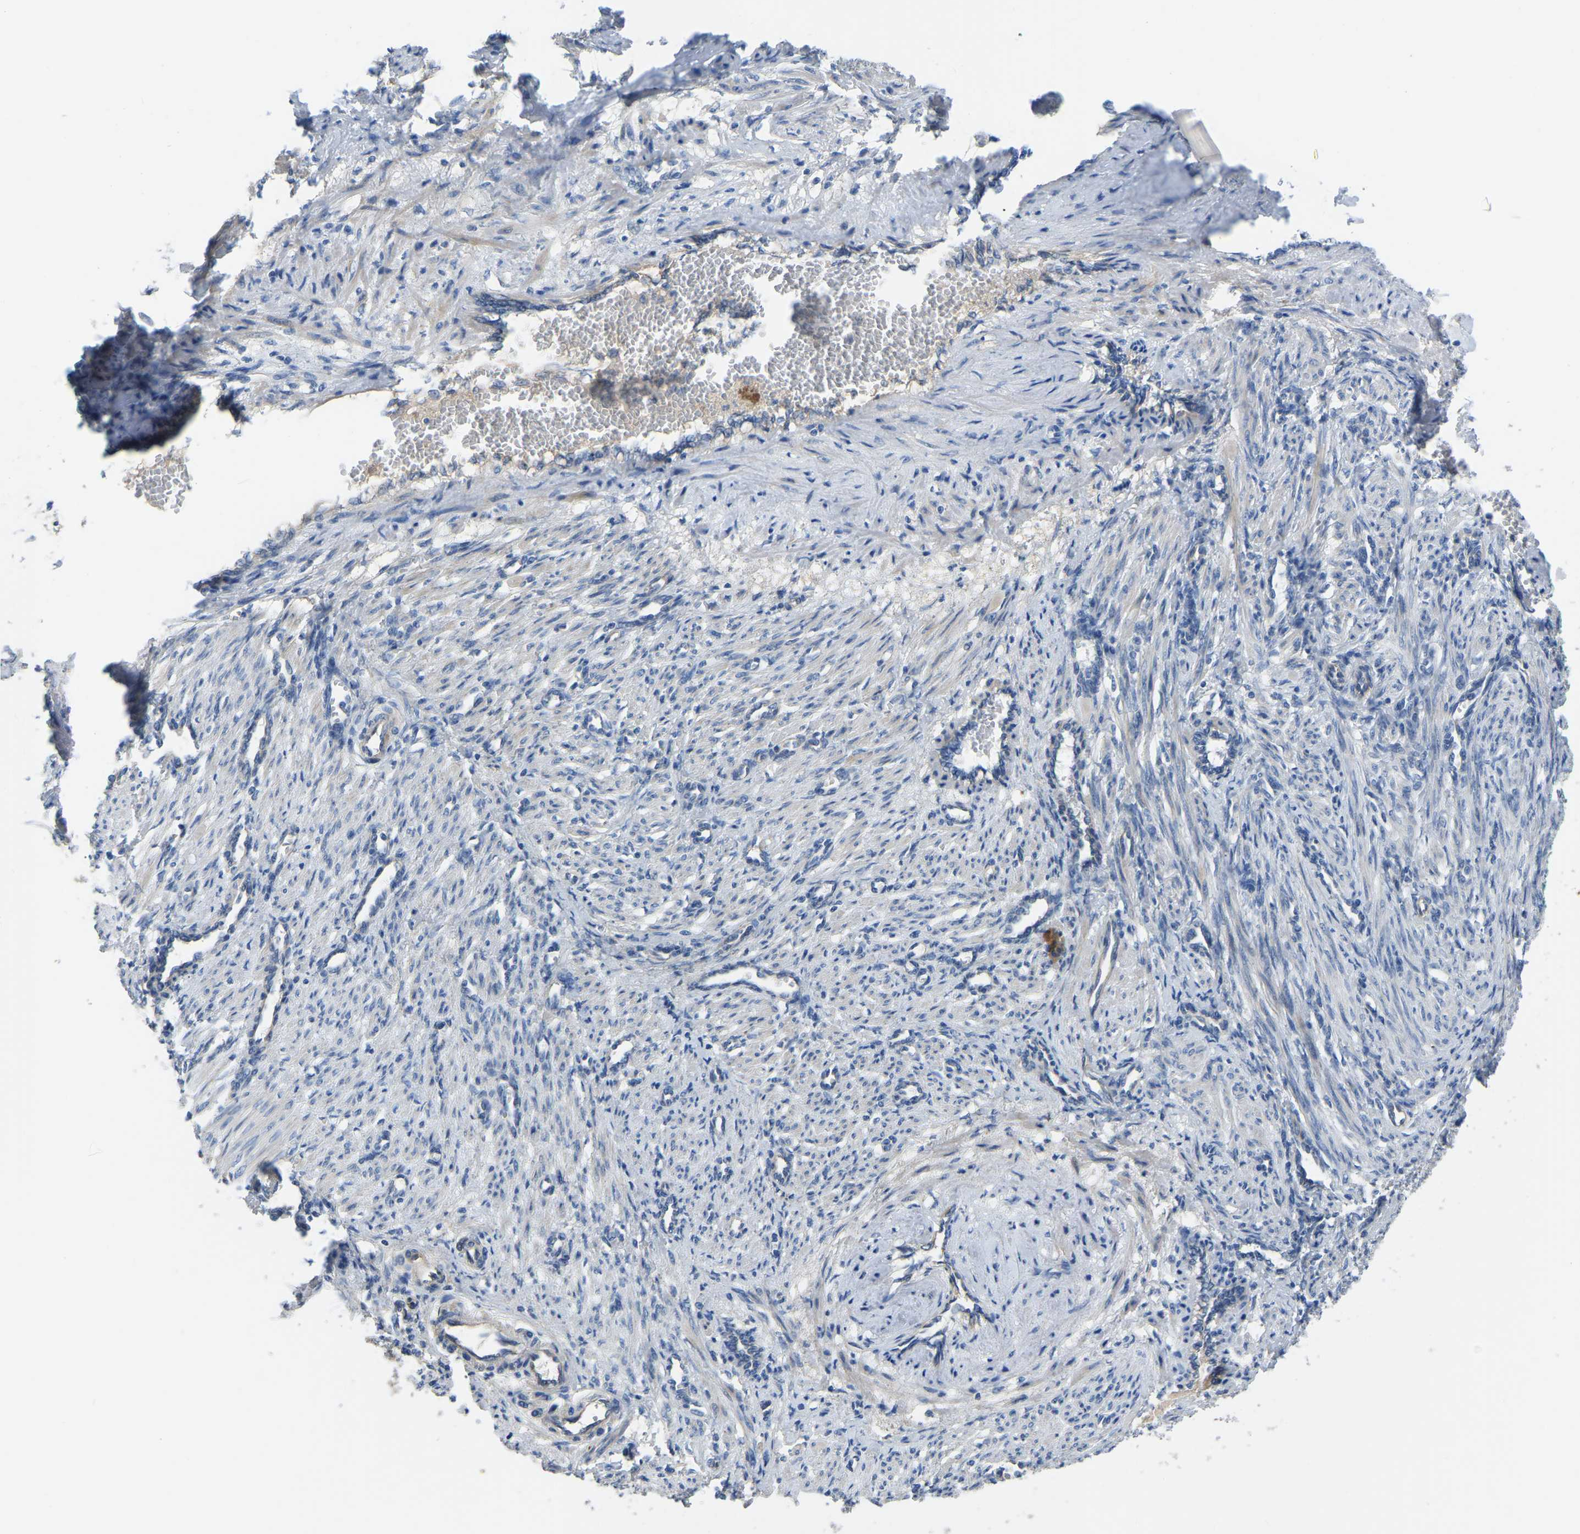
{"staining": {"intensity": "negative", "quantity": "none", "location": "none"}, "tissue": "smooth muscle", "cell_type": "Smooth muscle cells", "image_type": "normal", "snomed": [{"axis": "morphology", "description": "Normal tissue, NOS"}, {"axis": "topography", "description": "Endometrium"}], "caption": "Immunohistochemical staining of unremarkable smooth muscle reveals no significant expression in smooth muscle cells.", "gene": "HIGD2B", "patient": {"sex": "female", "age": 33}}